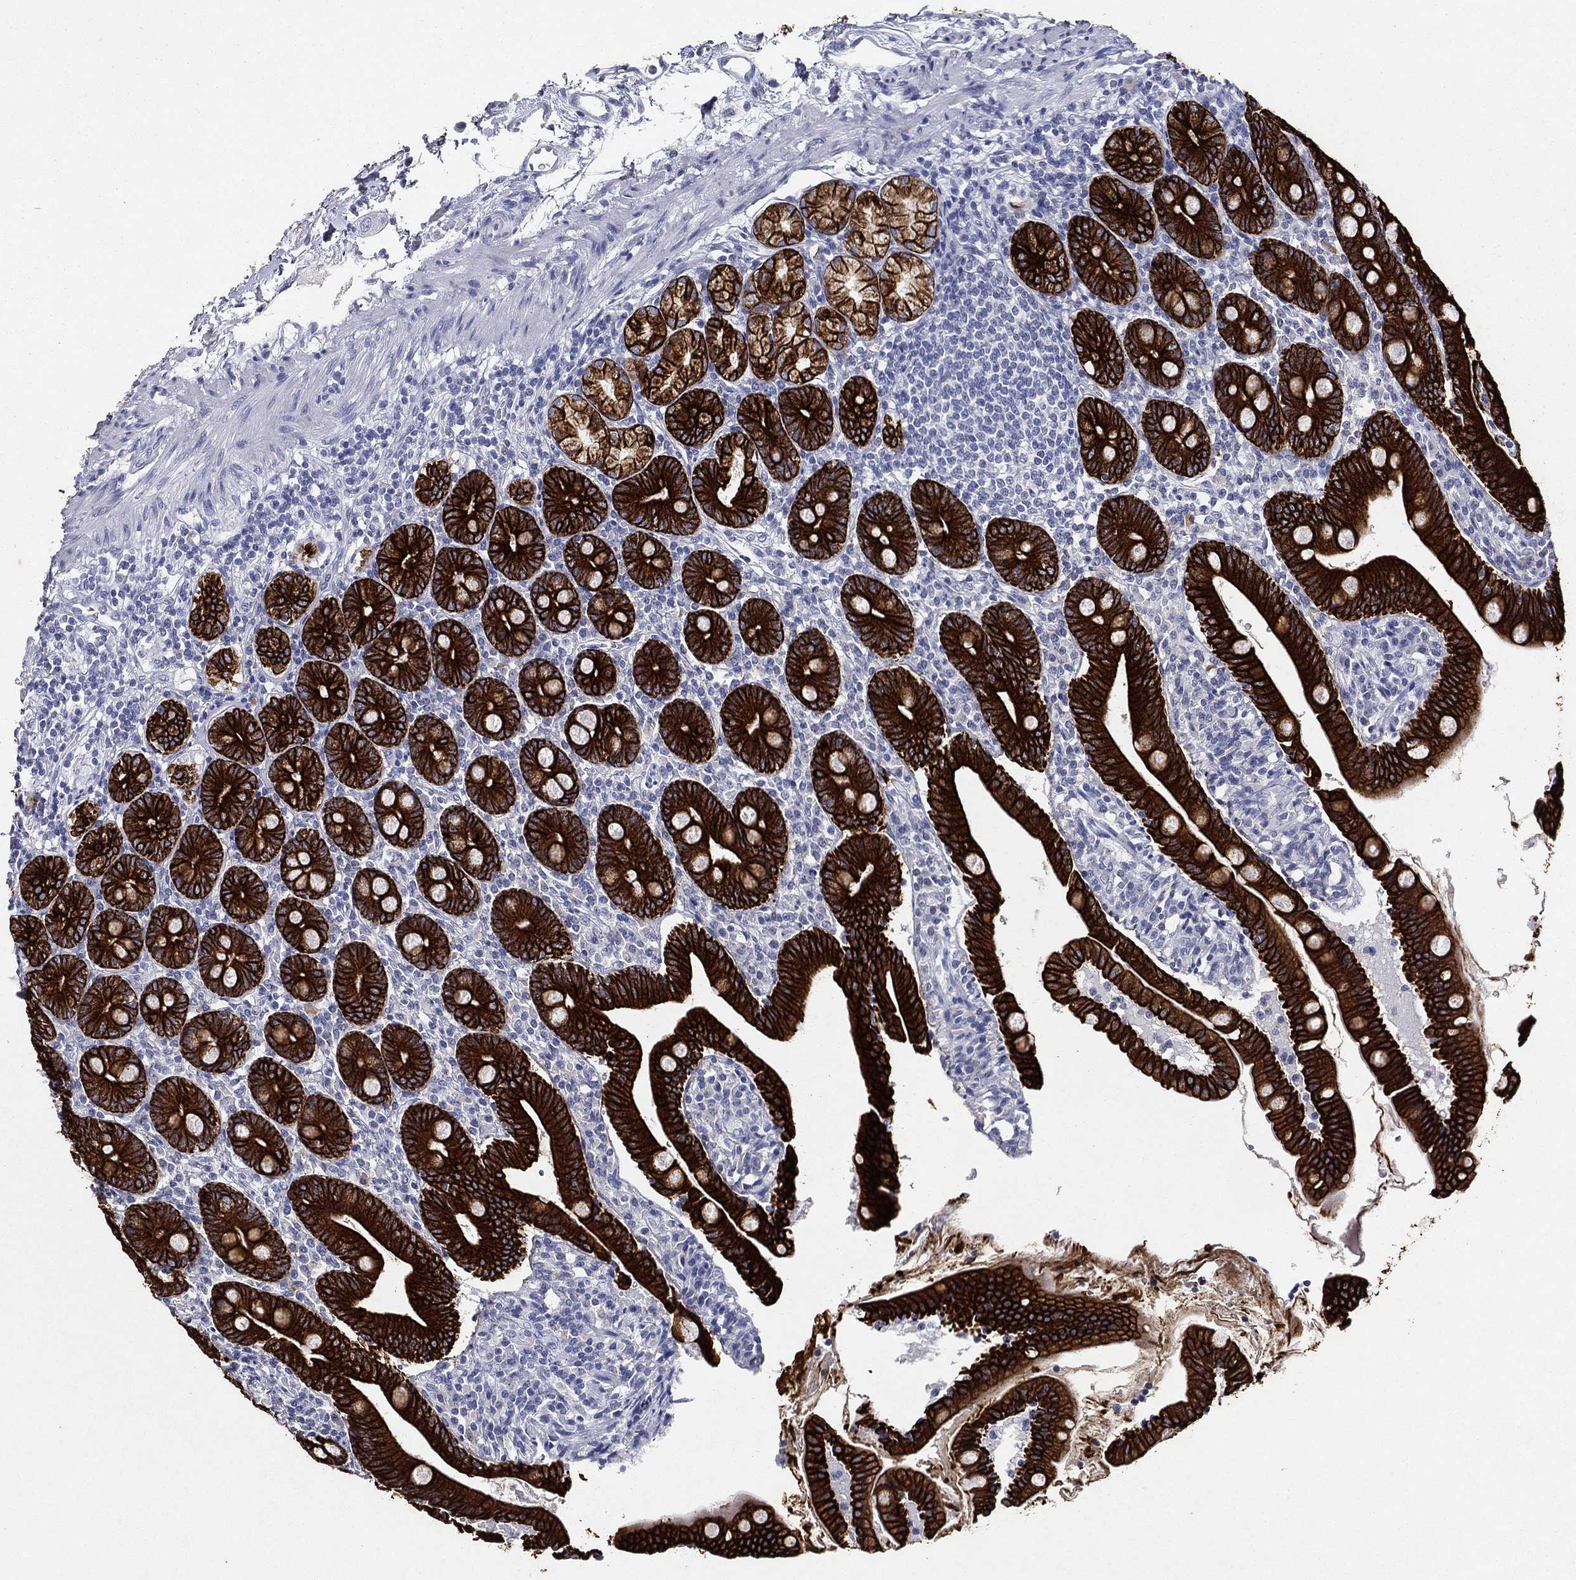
{"staining": {"intensity": "strong", "quantity": ">75%", "location": "cytoplasmic/membranous"}, "tissue": "duodenum", "cell_type": "Glandular cells", "image_type": "normal", "snomed": [{"axis": "morphology", "description": "Normal tissue, NOS"}, {"axis": "topography", "description": "Duodenum"}], "caption": "Protein expression analysis of unremarkable human duodenum reveals strong cytoplasmic/membranous positivity in approximately >75% of glandular cells.", "gene": "KRT7", "patient": {"sex": "female", "age": 67}}